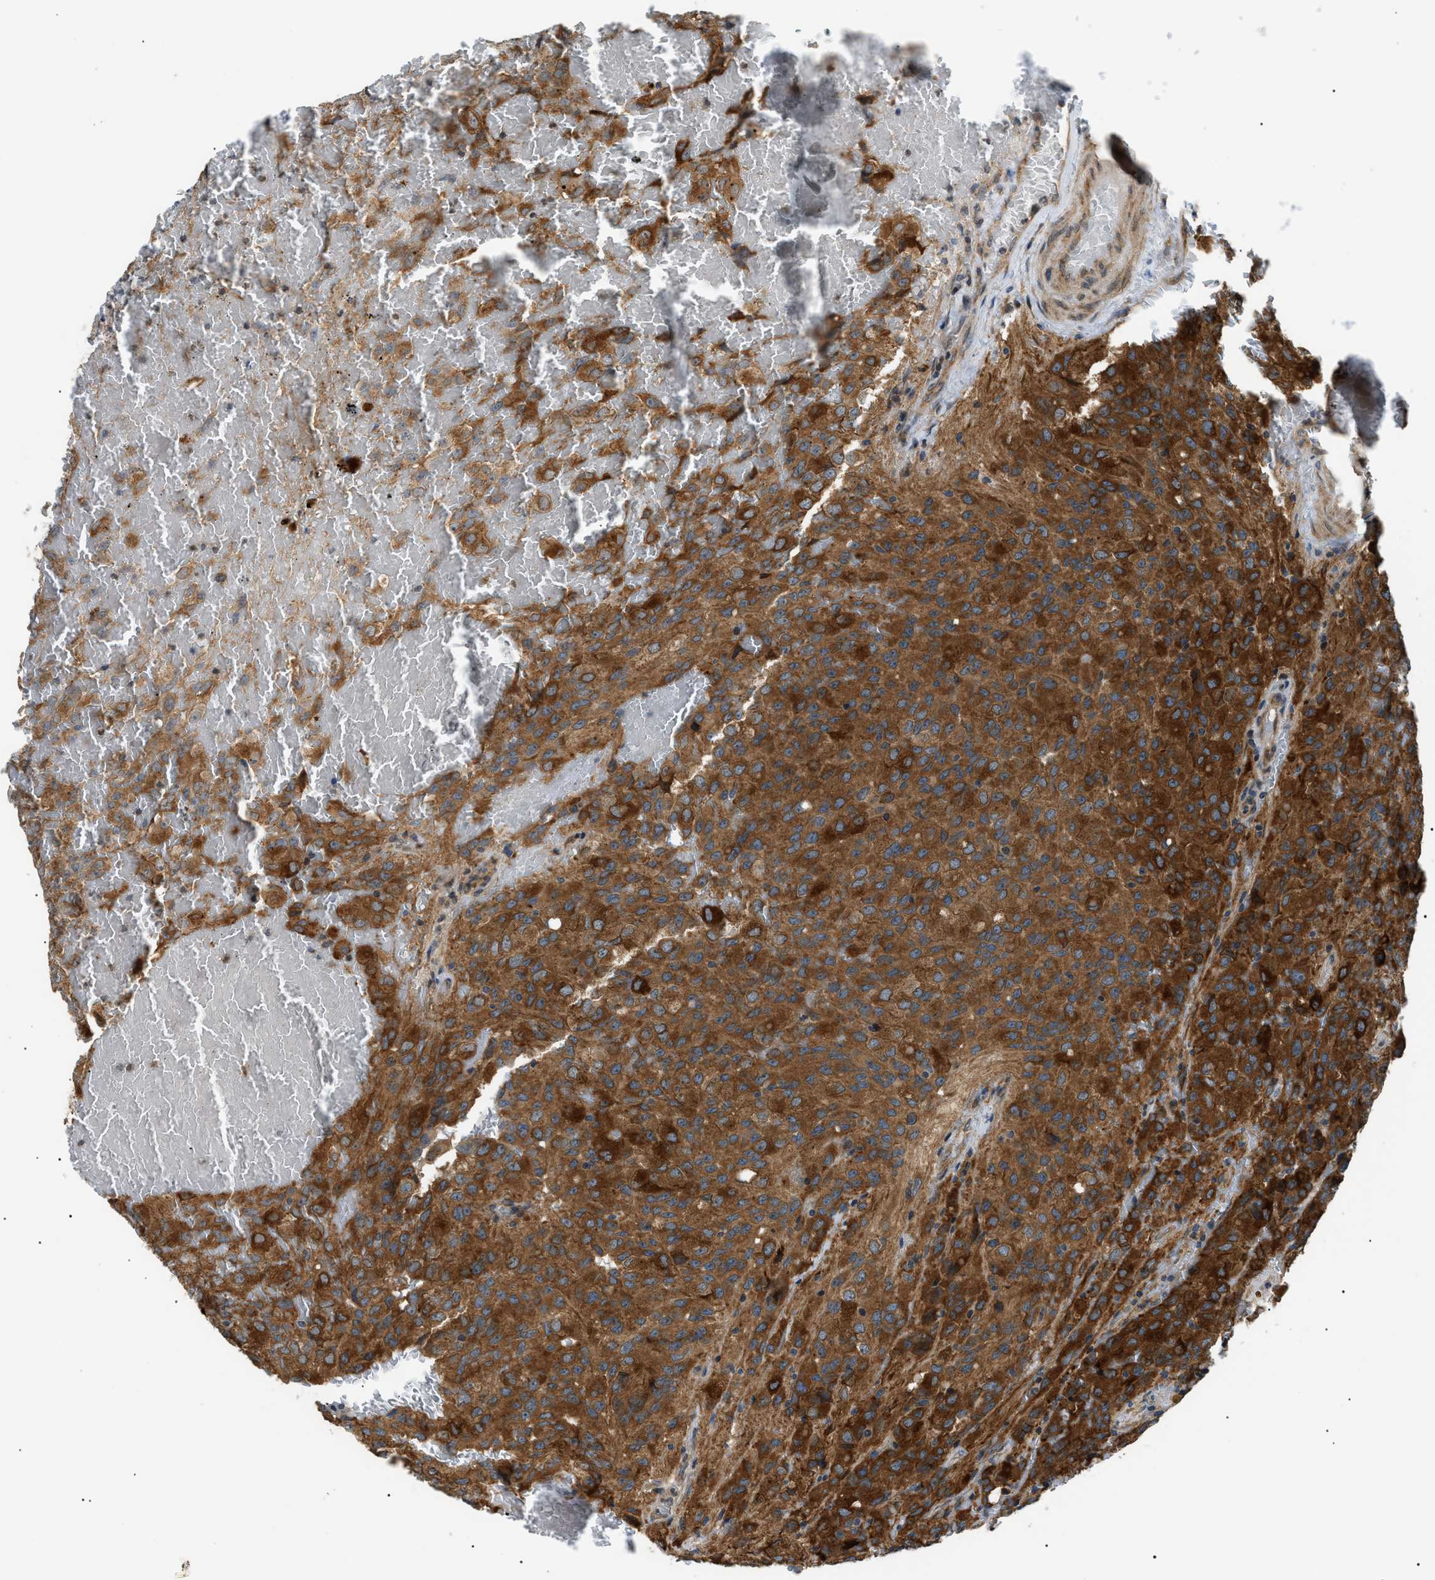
{"staining": {"intensity": "strong", "quantity": "25%-75%", "location": "cytoplasmic/membranous"}, "tissue": "glioma", "cell_type": "Tumor cells", "image_type": "cancer", "snomed": [{"axis": "morphology", "description": "Glioma, malignant, High grade"}, {"axis": "topography", "description": "Brain"}], "caption": "Malignant glioma (high-grade) stained with a brown dye shows strong cytoplasmic/membranous positive positivity in about 25%-75% of tumor cells.", "gene": "SRPK1", "patient": {"sex": "male", "age": 32}}